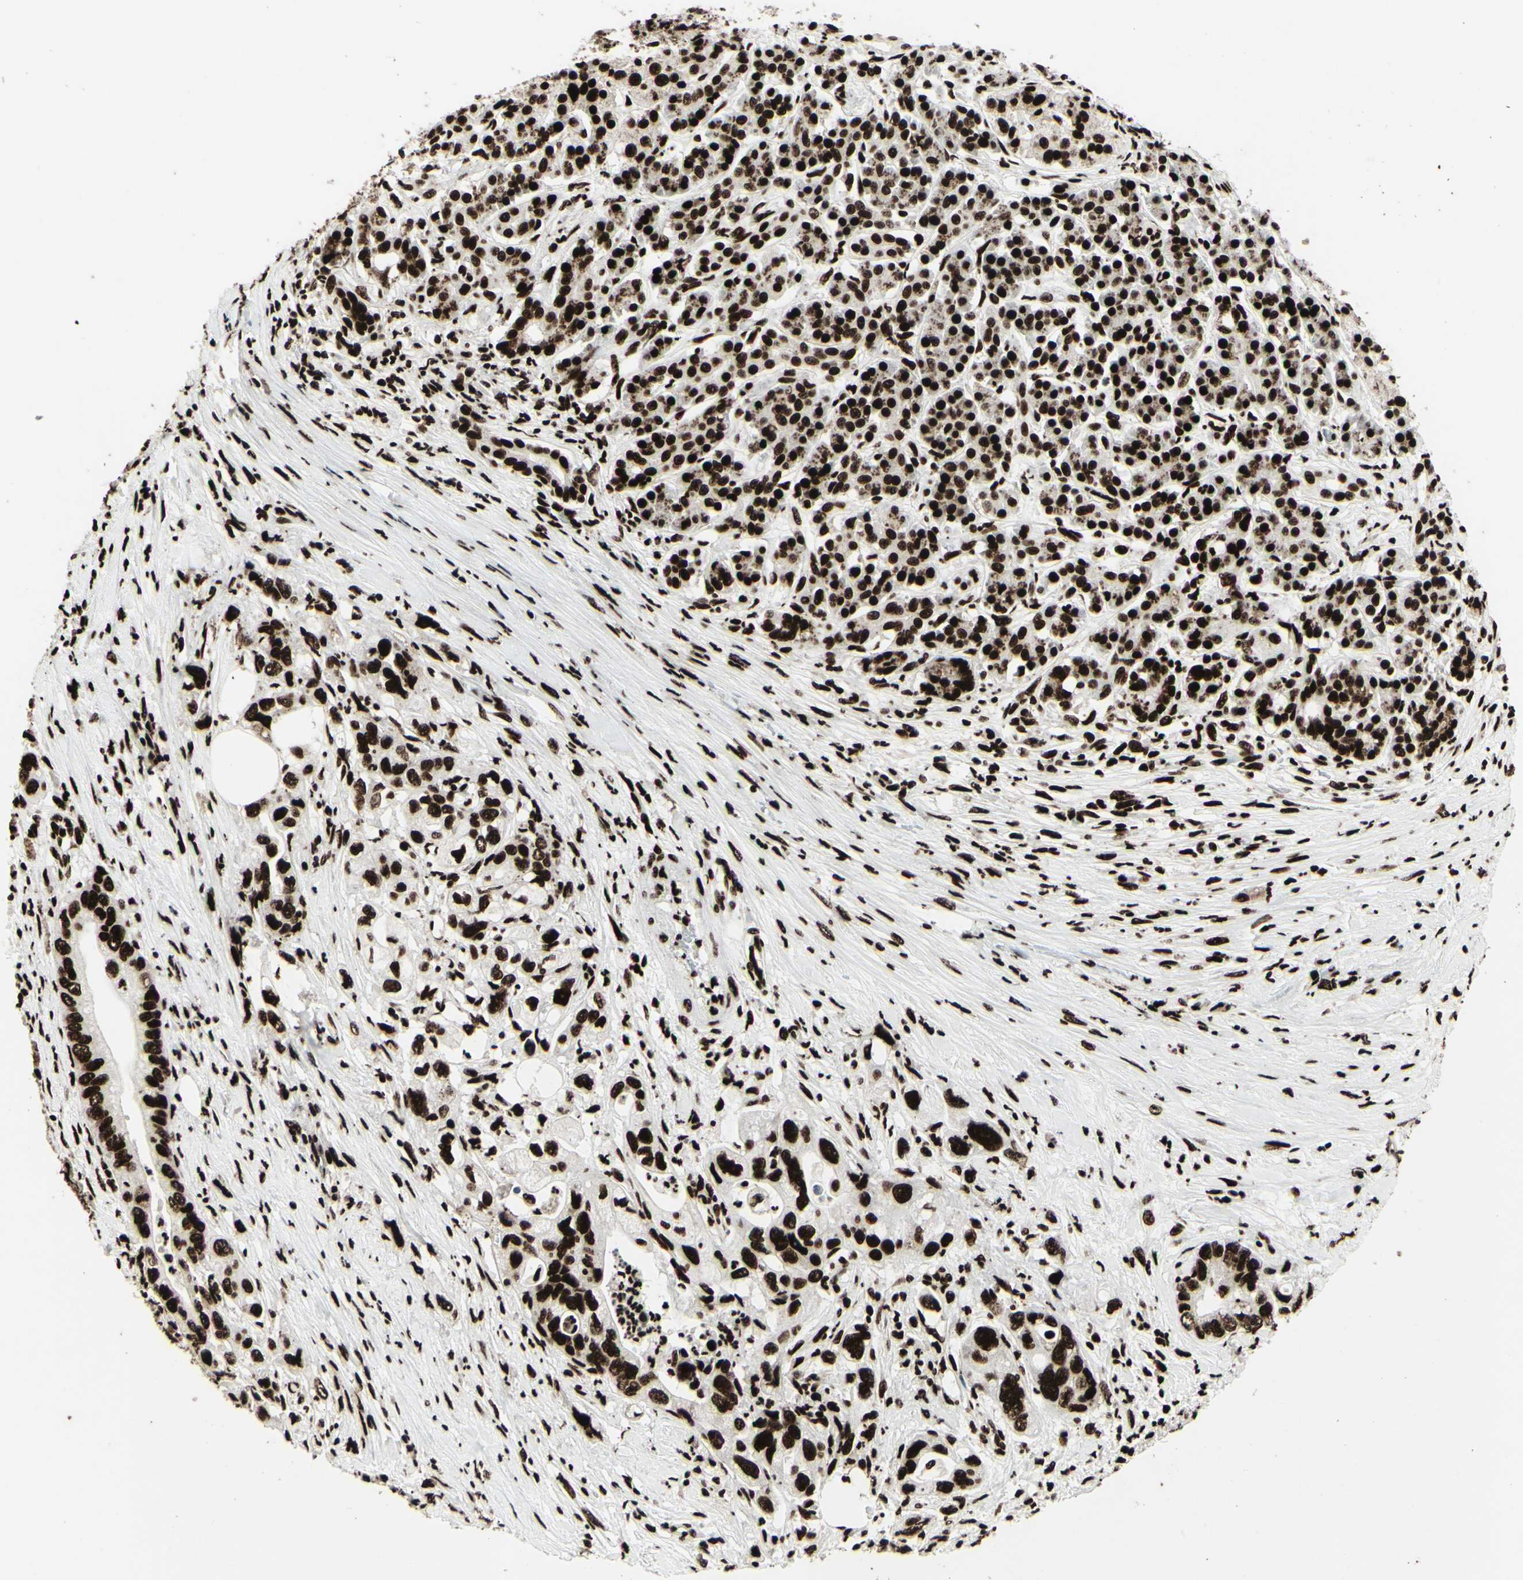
{"staining": {"intensity": "strong", "quantity": ">75%", "location": "nuclear"}, "tissue": "pancreatic cancer", "cell_type": "Tumor cells", "image_type": "cancer", "snomed": [{"axis": "morphology", "description": "Normal tissue, NOS"}, {"axis": "topography", "description": "Pancreas"}], "caption": "This image shows immunohistochemistry (IHC) staining of human pancreatic cancer, with high strong nuclear expression in about >75% of tumor cells.", "gene": "U2AF2", "patient": {"sex": "male", "age": 42}}